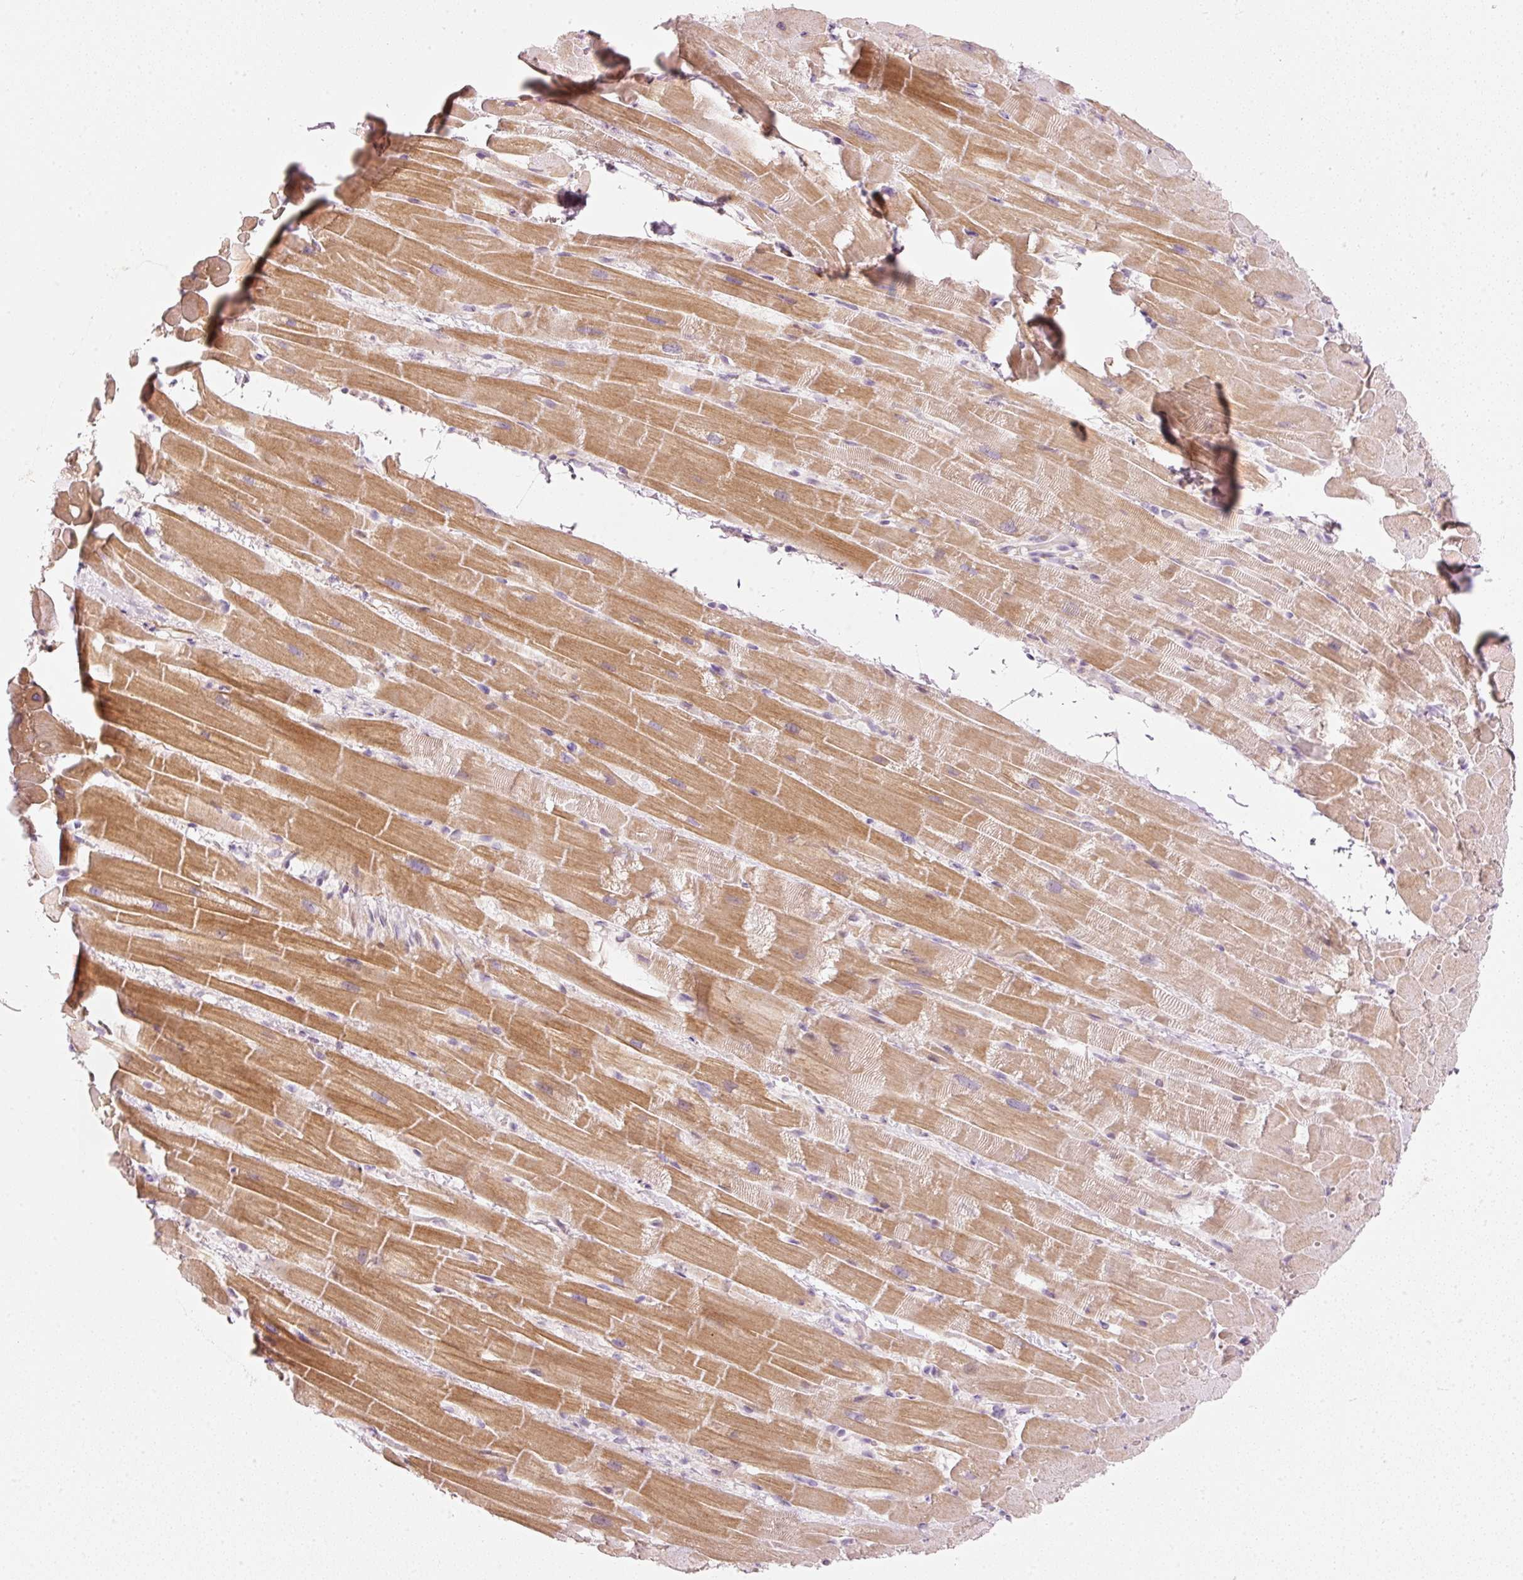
{"staining": {"intensity": "moderate", "quantity": "25%-75%", "location": "cytoplasmic/membranous"}, "tissue": "heart muscle", "cell_type": "Cardiomyocytes", "image_type": "normal", "snomed": [{"axis": "morphology", "description": "Normal tissue, NOS"}, {"axis": "topography", "description": "Heart"}], "caption": "High-magnification brightfield microscopy of unremarkable heart muscle stained with DAB (3,3'-diaminobenzidine) (brown) and counterstained with hematoxylin (blue). cardiomyocytes exhibit moderate cytoplasmic/membranous expression is present in about25%-75% of cells.", "gene": "SLC20A1", "patient": {"sex": "male", "age": 37}}